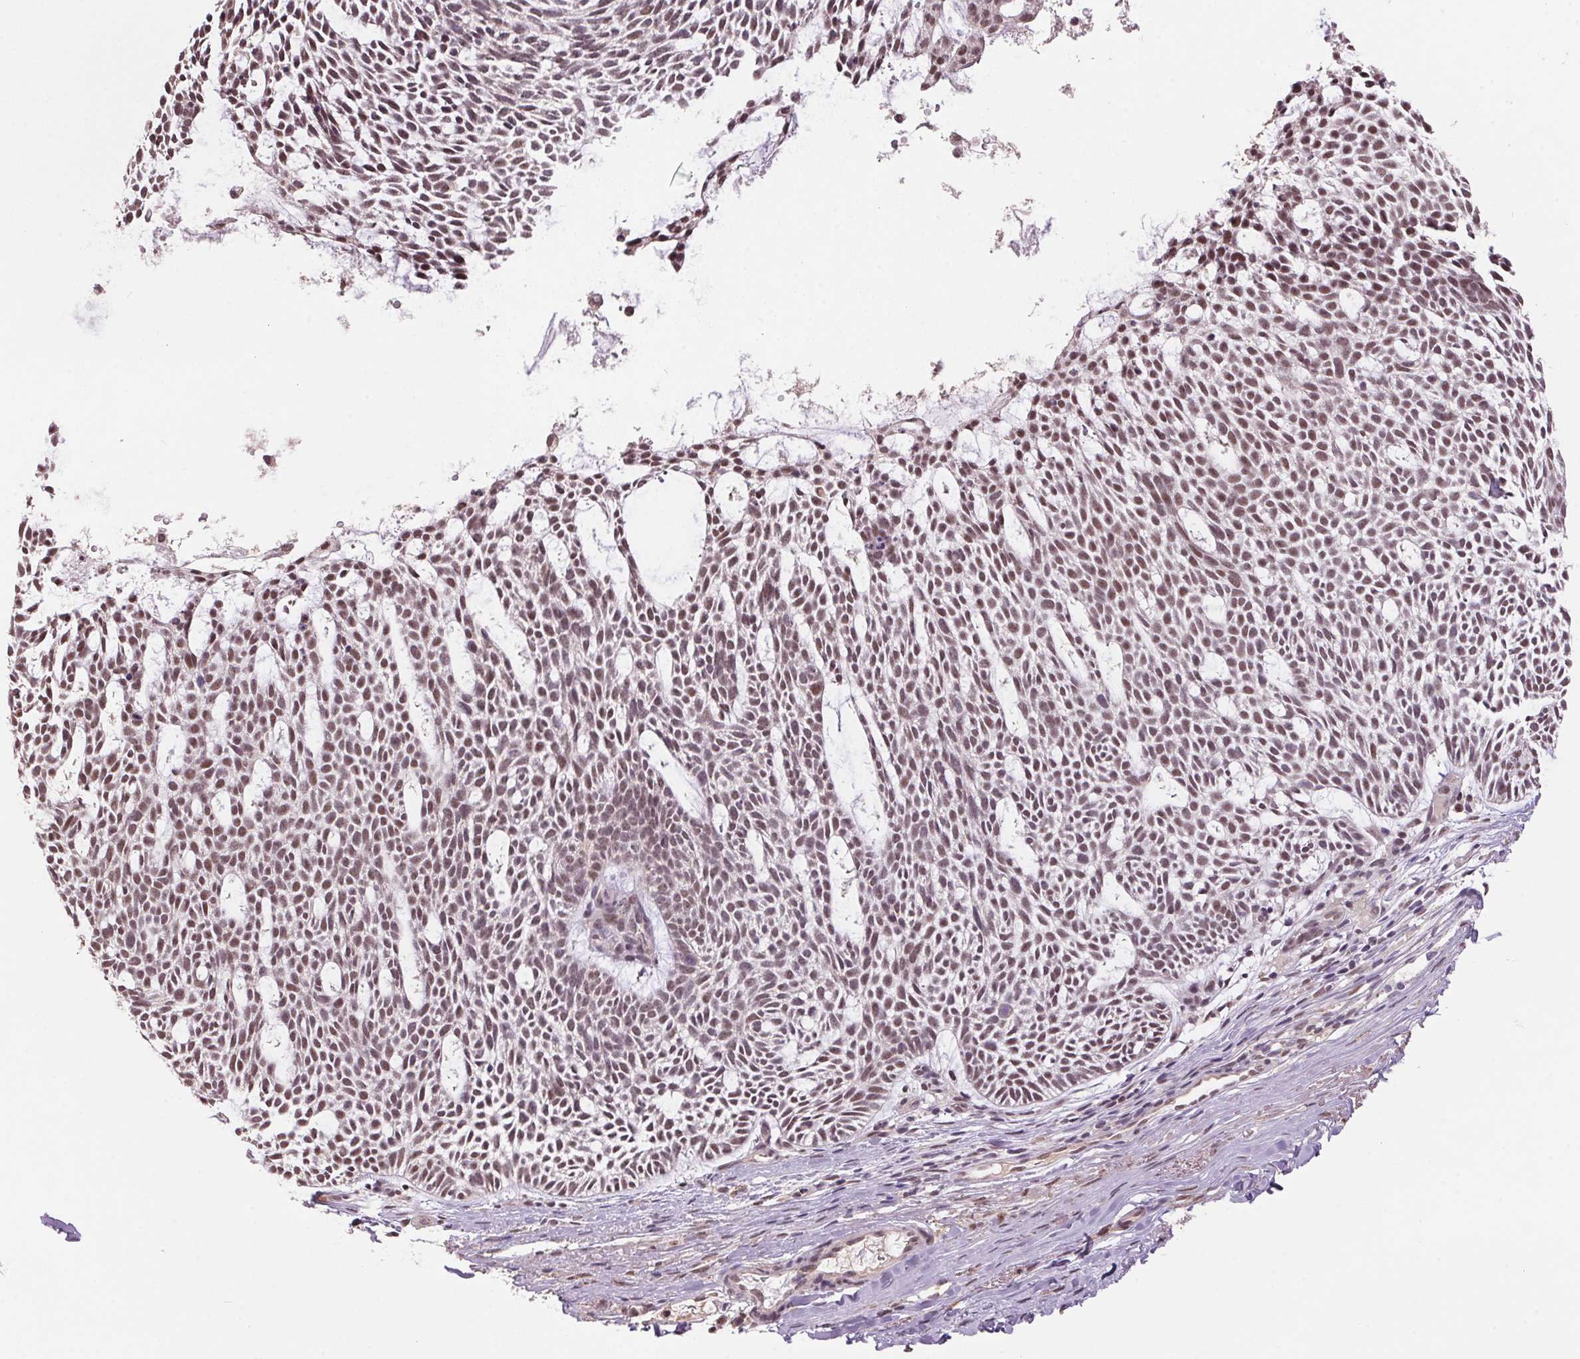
{"staining": {"intensity": "weak", "quantity": ">75%", "location": "nuclear"}, "tissue": "skin cancer", "cell_type": "Tumor cells", "image_type": "cancer", "snomed": [{"axis": "morphology", "description": "Basal cell carcinoma"}, {"axis": "topography", "description": "Skin"}], "caption": "Brown immunohistochemical staining in human skin cancer (basal cell carcinoma) exhibits weak nuclear expression in about >75% of tumor cells.", "gene": "ZBTB4", "patient": {"sex": "male", "age": 83}}